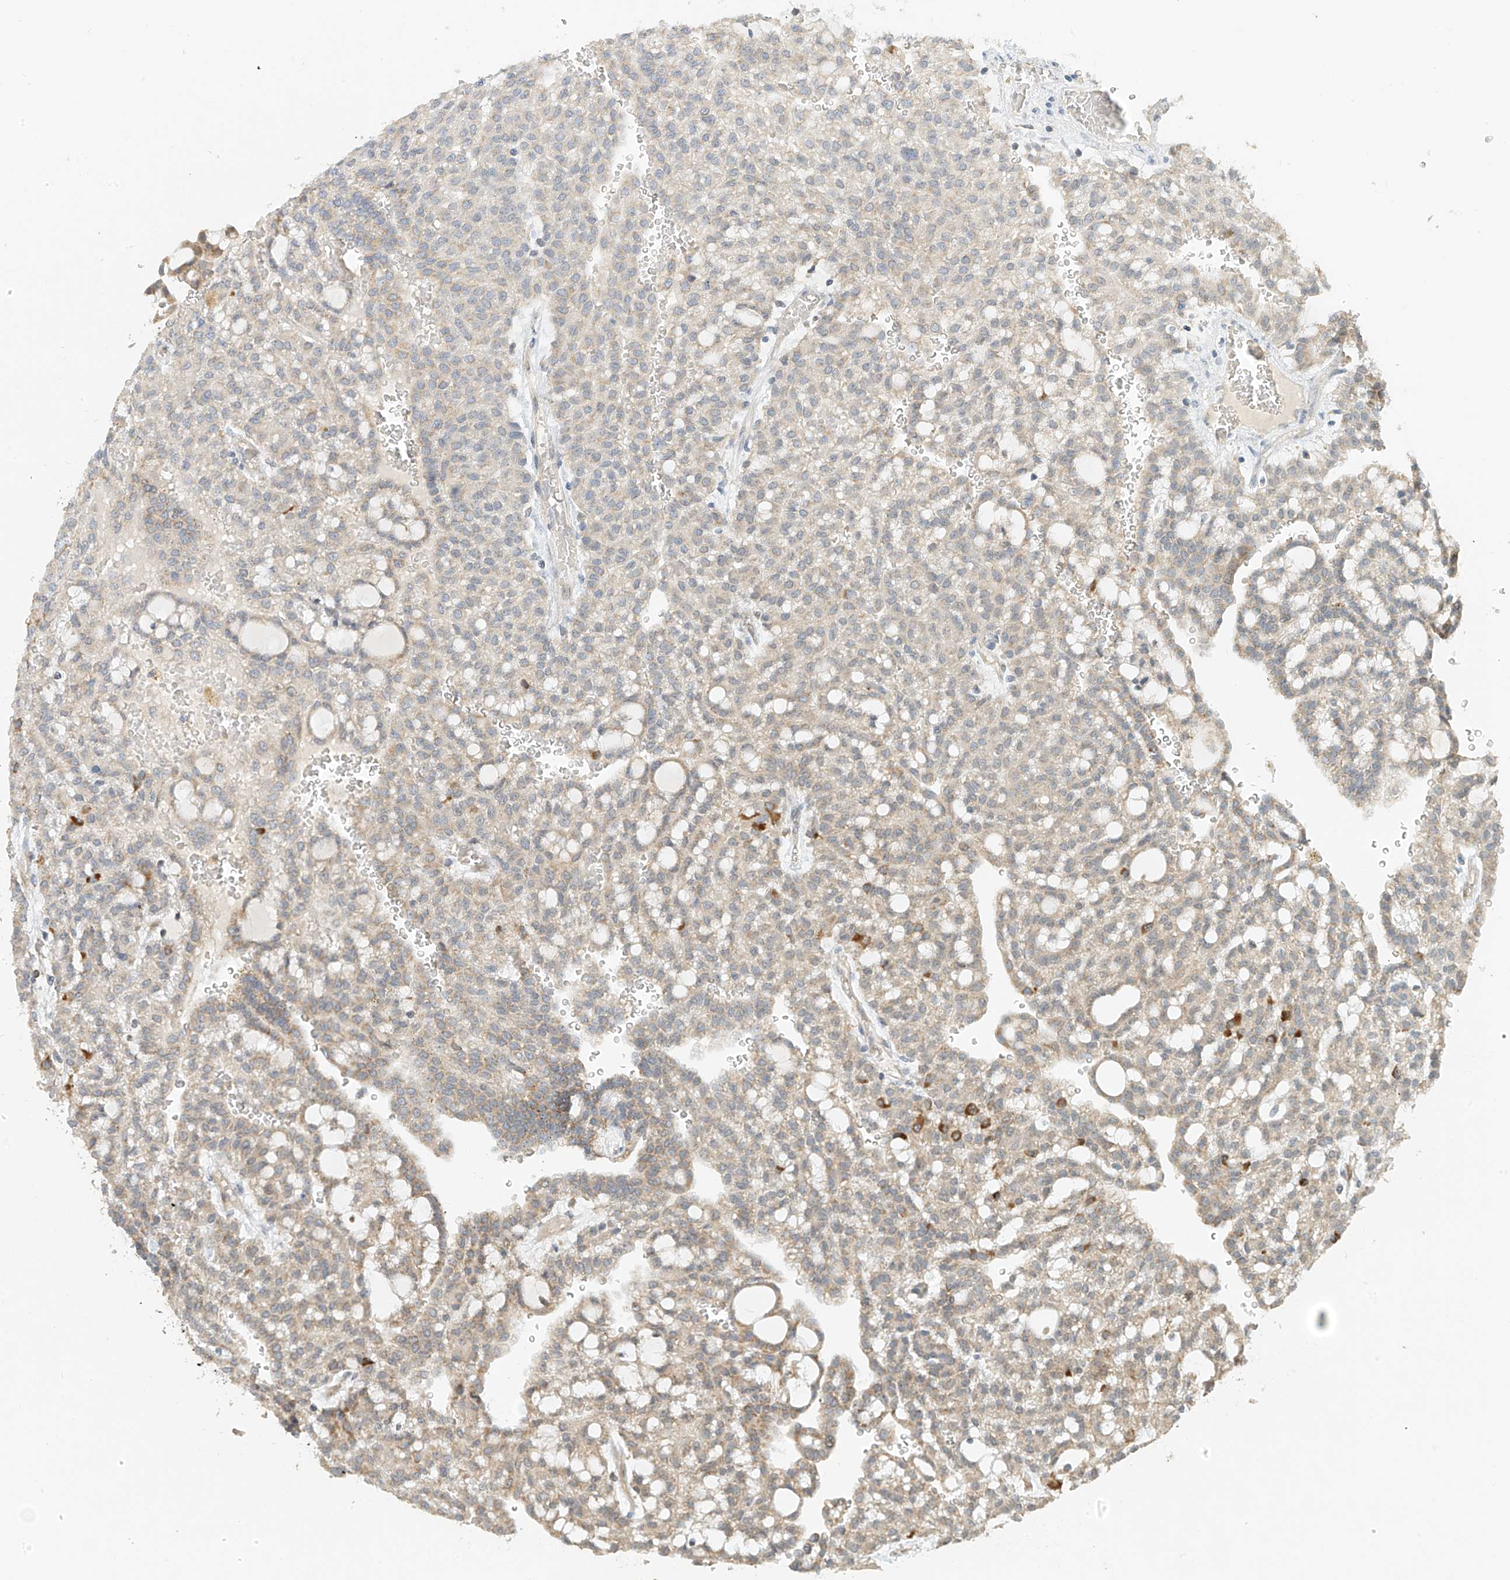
{"staining": {"intensity": "weak", "quantity": "25%-75%", "location": "cytoplasmic/membranous"}, "tissue": "renal cancer", "cell_type": "Tumor cells", "image_type": "cancer", "snomed": [{"axis": "morphology", "description": "Adenocarcinoma, NOS"}, {"axis": "topography", "description": "Kidney"}], "caption": "Renal cancer (adenocarcinoma) was stained to show a protein in brown. There is low levels of weak cytoplasmic/membranous expression in about 25%-75% of tumor cells. The protein of interest is stained brown, and the nuclei are stained in blue (DAB IHC with brightfield microscopy, high magnification).", "gene": "PPA2", "patient": {"sex": "male", "age": 63}}